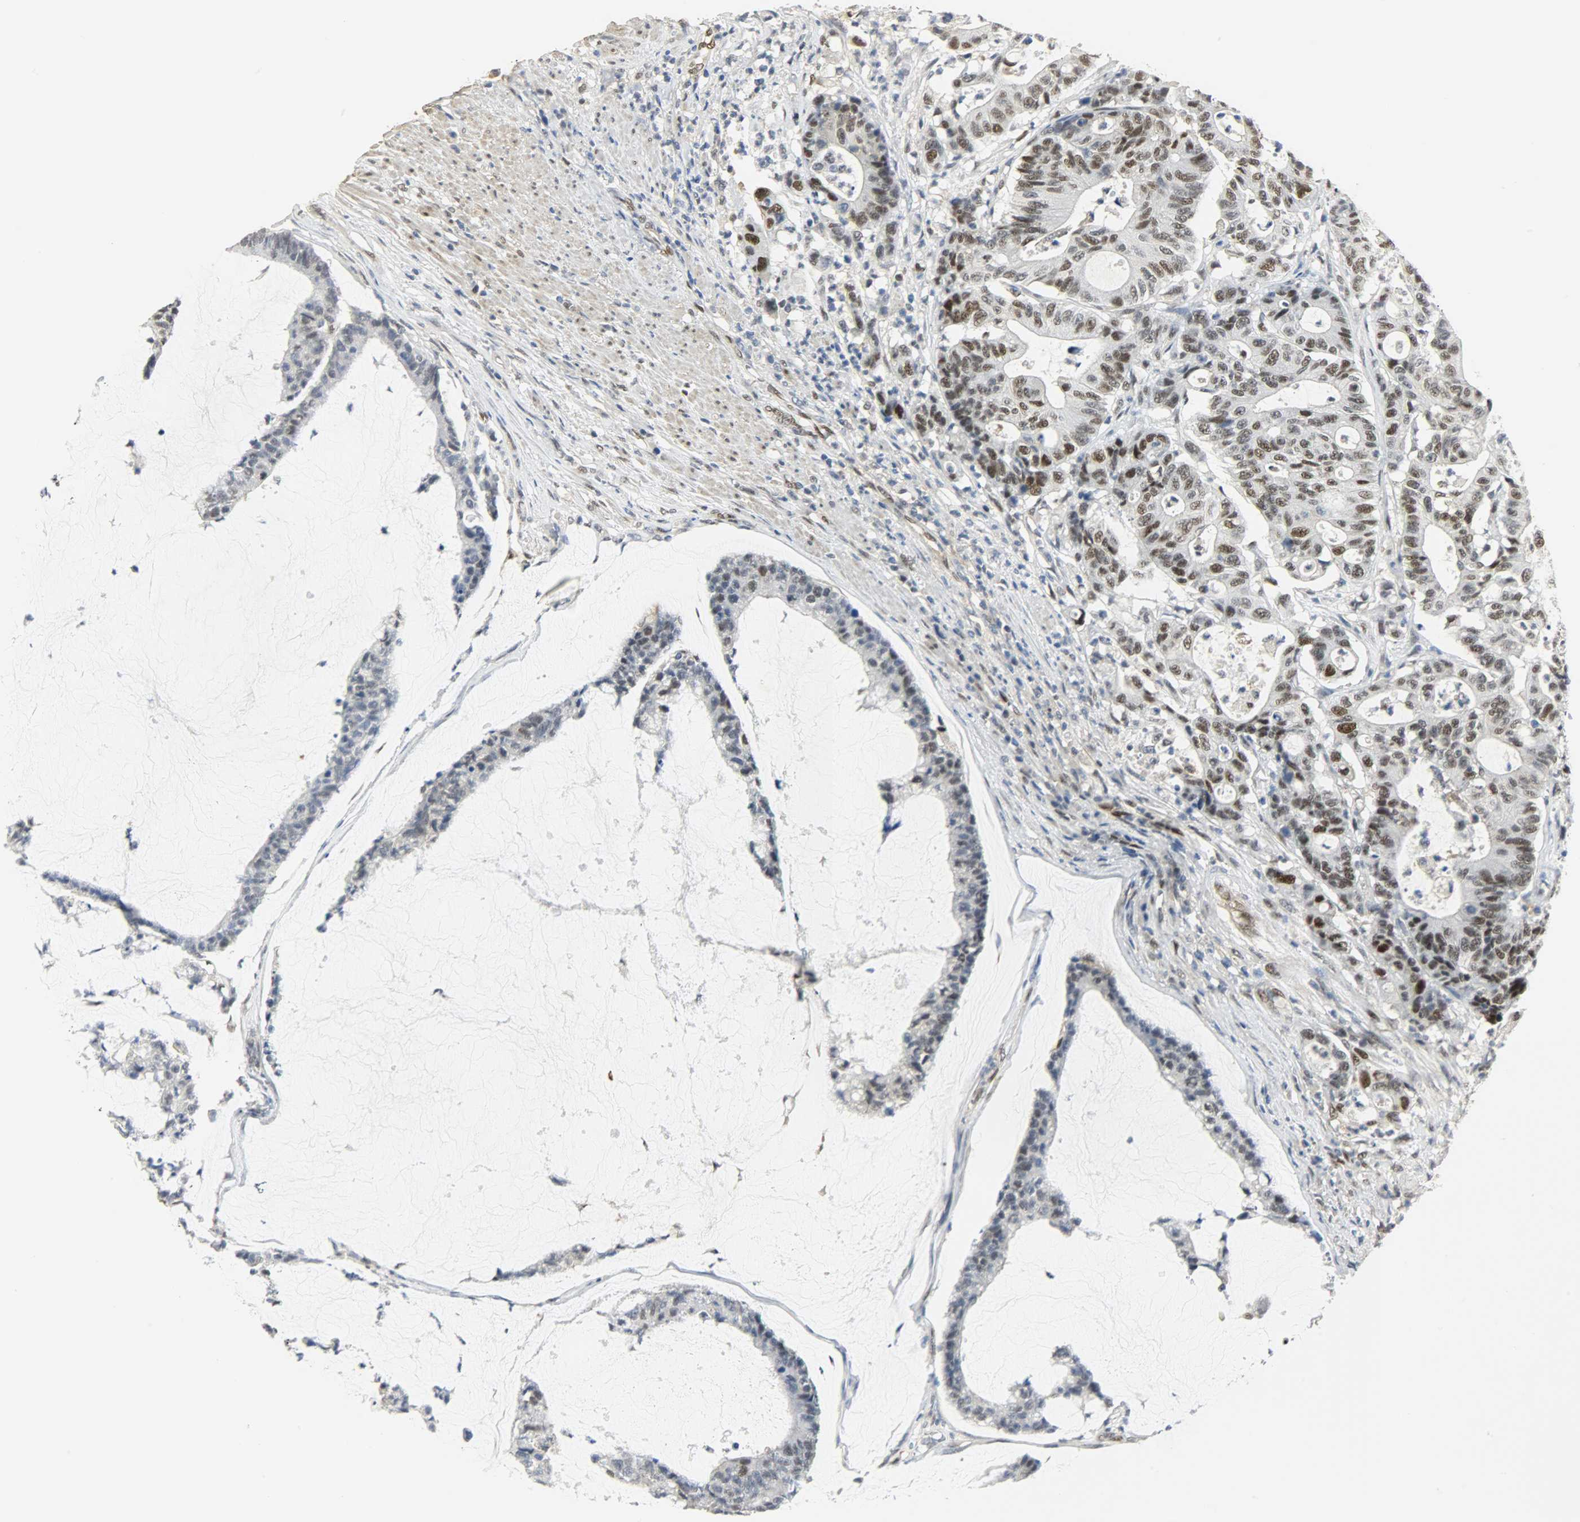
{"staining": {"intensity": "moderate", "quantity": "25%-75%", "location": "nuclear"}, "tissue": "colorectal cancer", "cell_type": "Tumor cells", "image_type": "cancer", "snomed": [{"axis": "morphology", "description": "Adenocarcinoma, NOS"}, {"axis": "topography", "description": "Colon"}], "caption": "Tumor cells exhibit medium levels of moderate nuclear positivity in approximately 25%-75% of cells in colorectal adenocarcinoma.", "gene": "NPEPL1", "patient": {"sex": "female", "age": 84}}